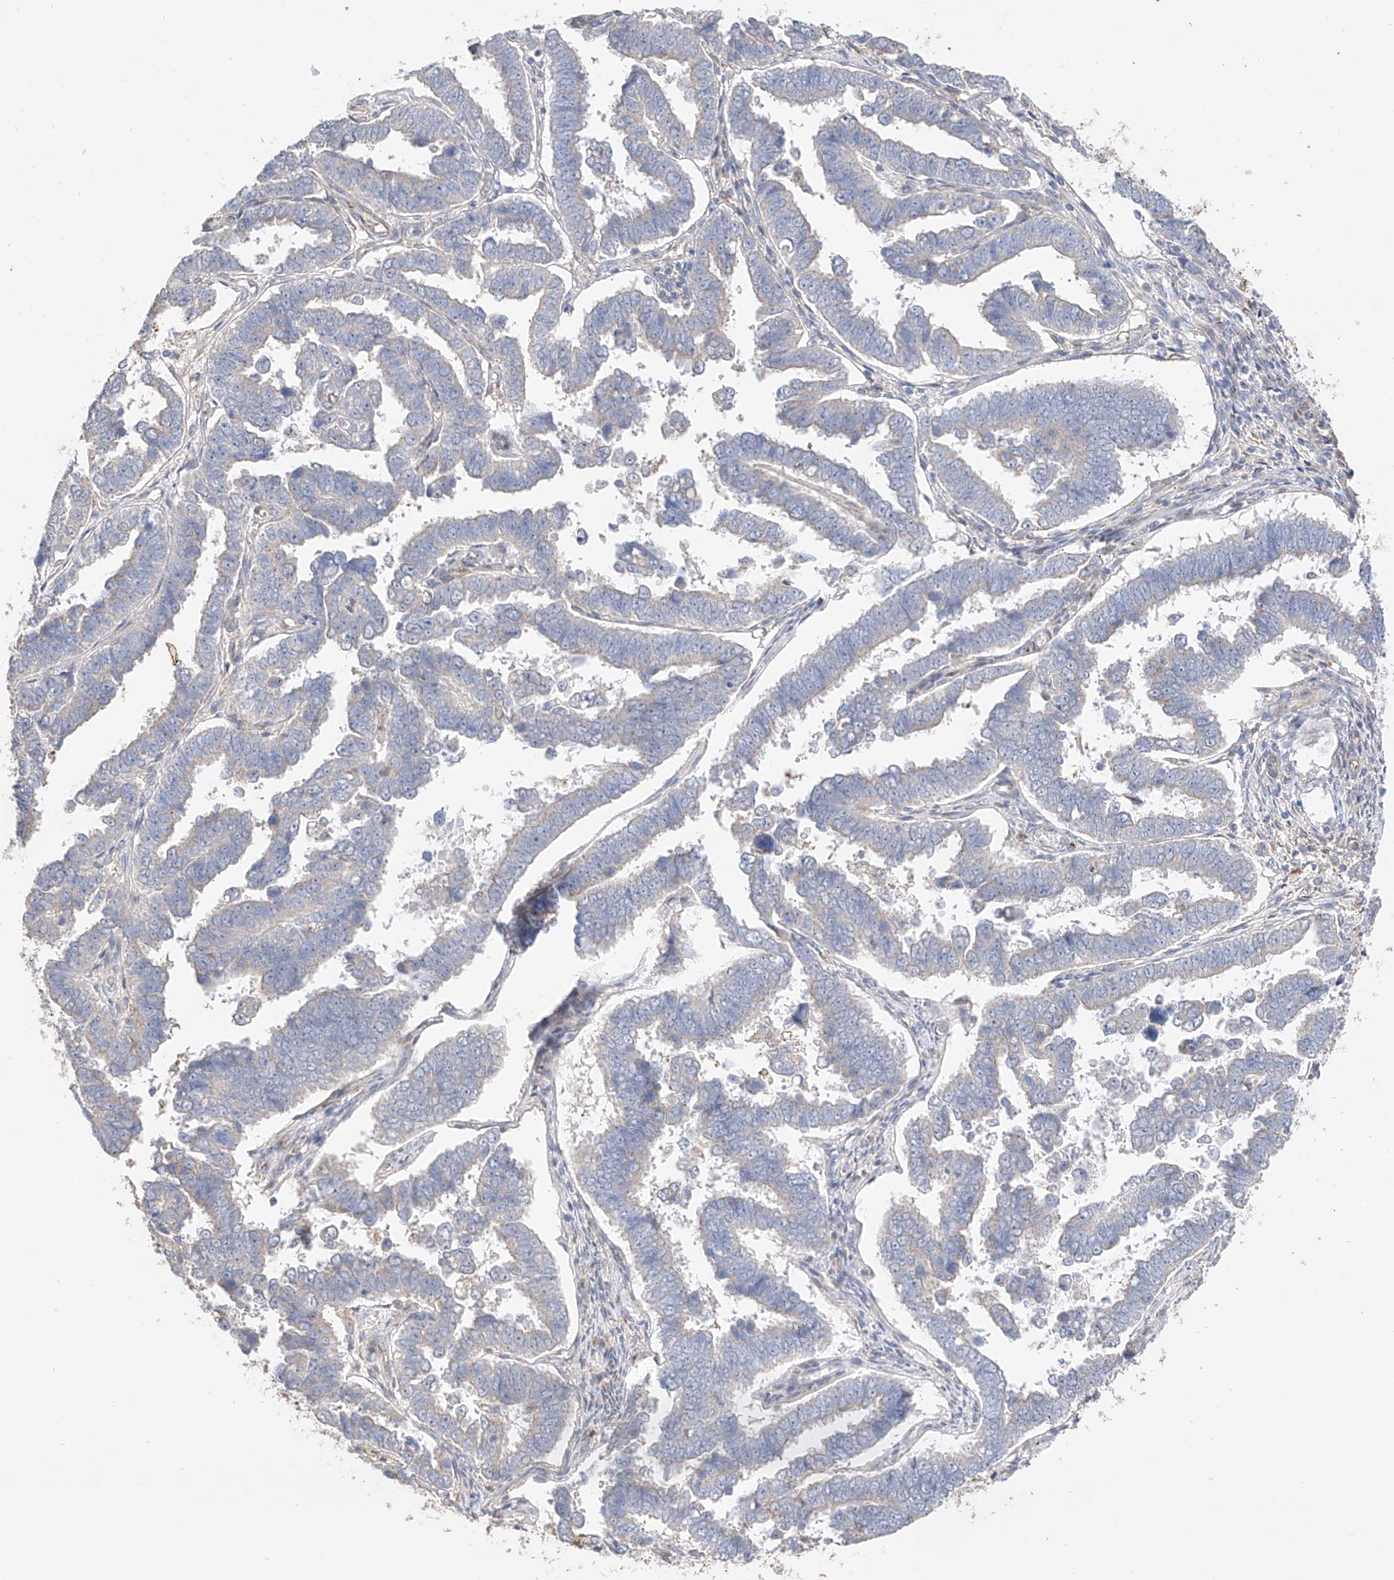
{"staining": {"intensity": "negative", "quantity": "none", "location": "none"}, "tissue": "endometrial cancer", "cell_type": "Tumor cells", "image_type": "cancer", "snomed": [{"axis": "morphology", "description": "Adenocarcinoma, NOS"}, {"axis": "topography", "description": "Endometrium"}], "caption": "DAB (3,3'-diaminobenzidine) immunohistochemical staining of endometrial cancer shows no significant positivity in tumor cells.", "gene": "MOSPD1", "patient": {"sex": "female", "age": 75}}